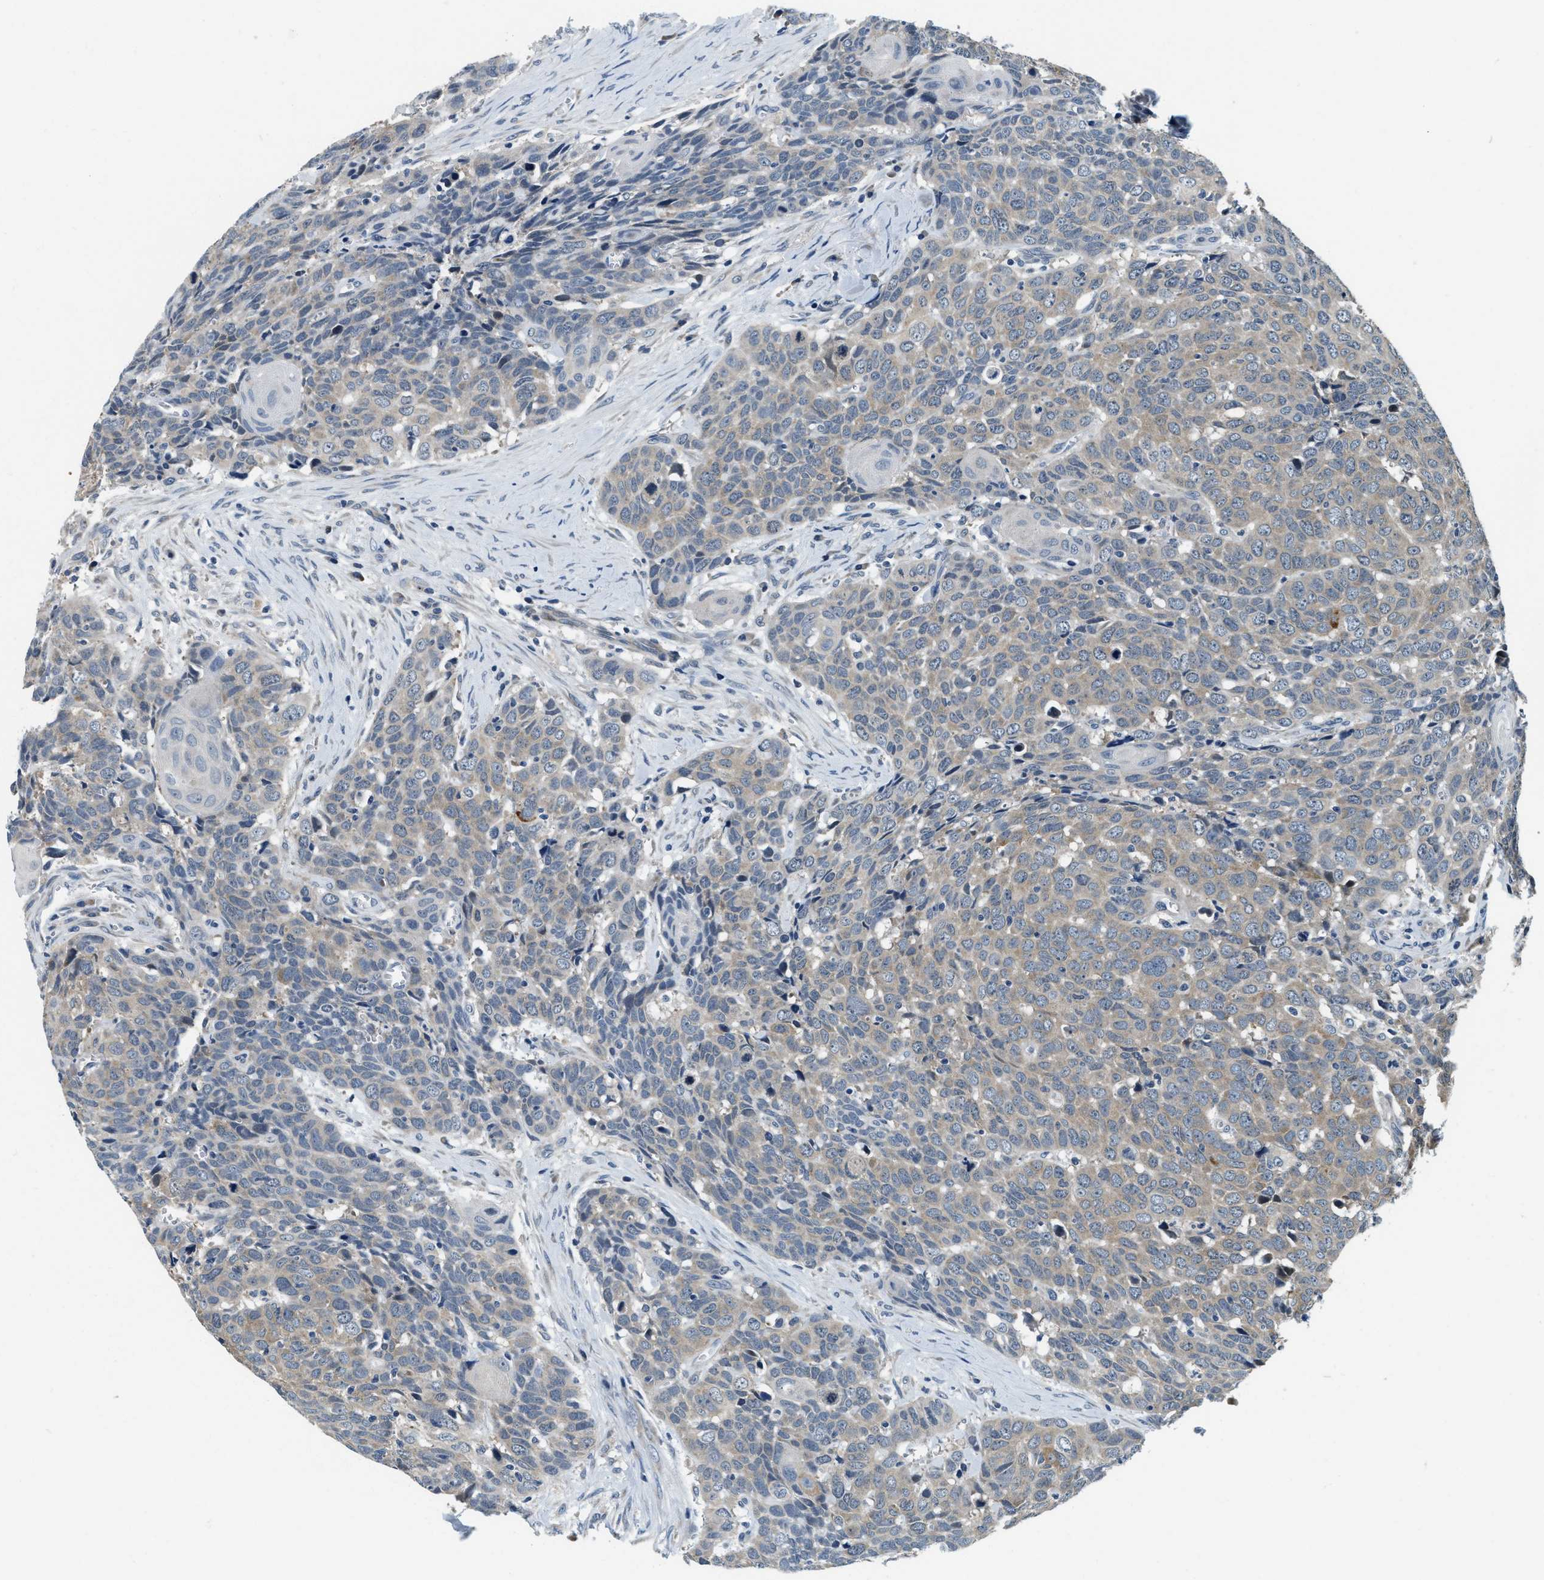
{"staining": {"intensity": "negative", "quantity": "none", "location": "none"}, "tissue": "head and neck cancer", "cell_type": "Tumor cells", "image_type": "cancer", "snomed": [{"axis": "morphology", "description": "Squamous cell carcinoma, NOS"}, {"axis": "topography", "description": "Head-Neck"}], "caption": "IHC histopathology image of human head and neck cancer stained for a protein (brown), which displays no positivity in tumor cells.", "gene": "YAE1", "patient": {"sex": "male", "age": 66}}